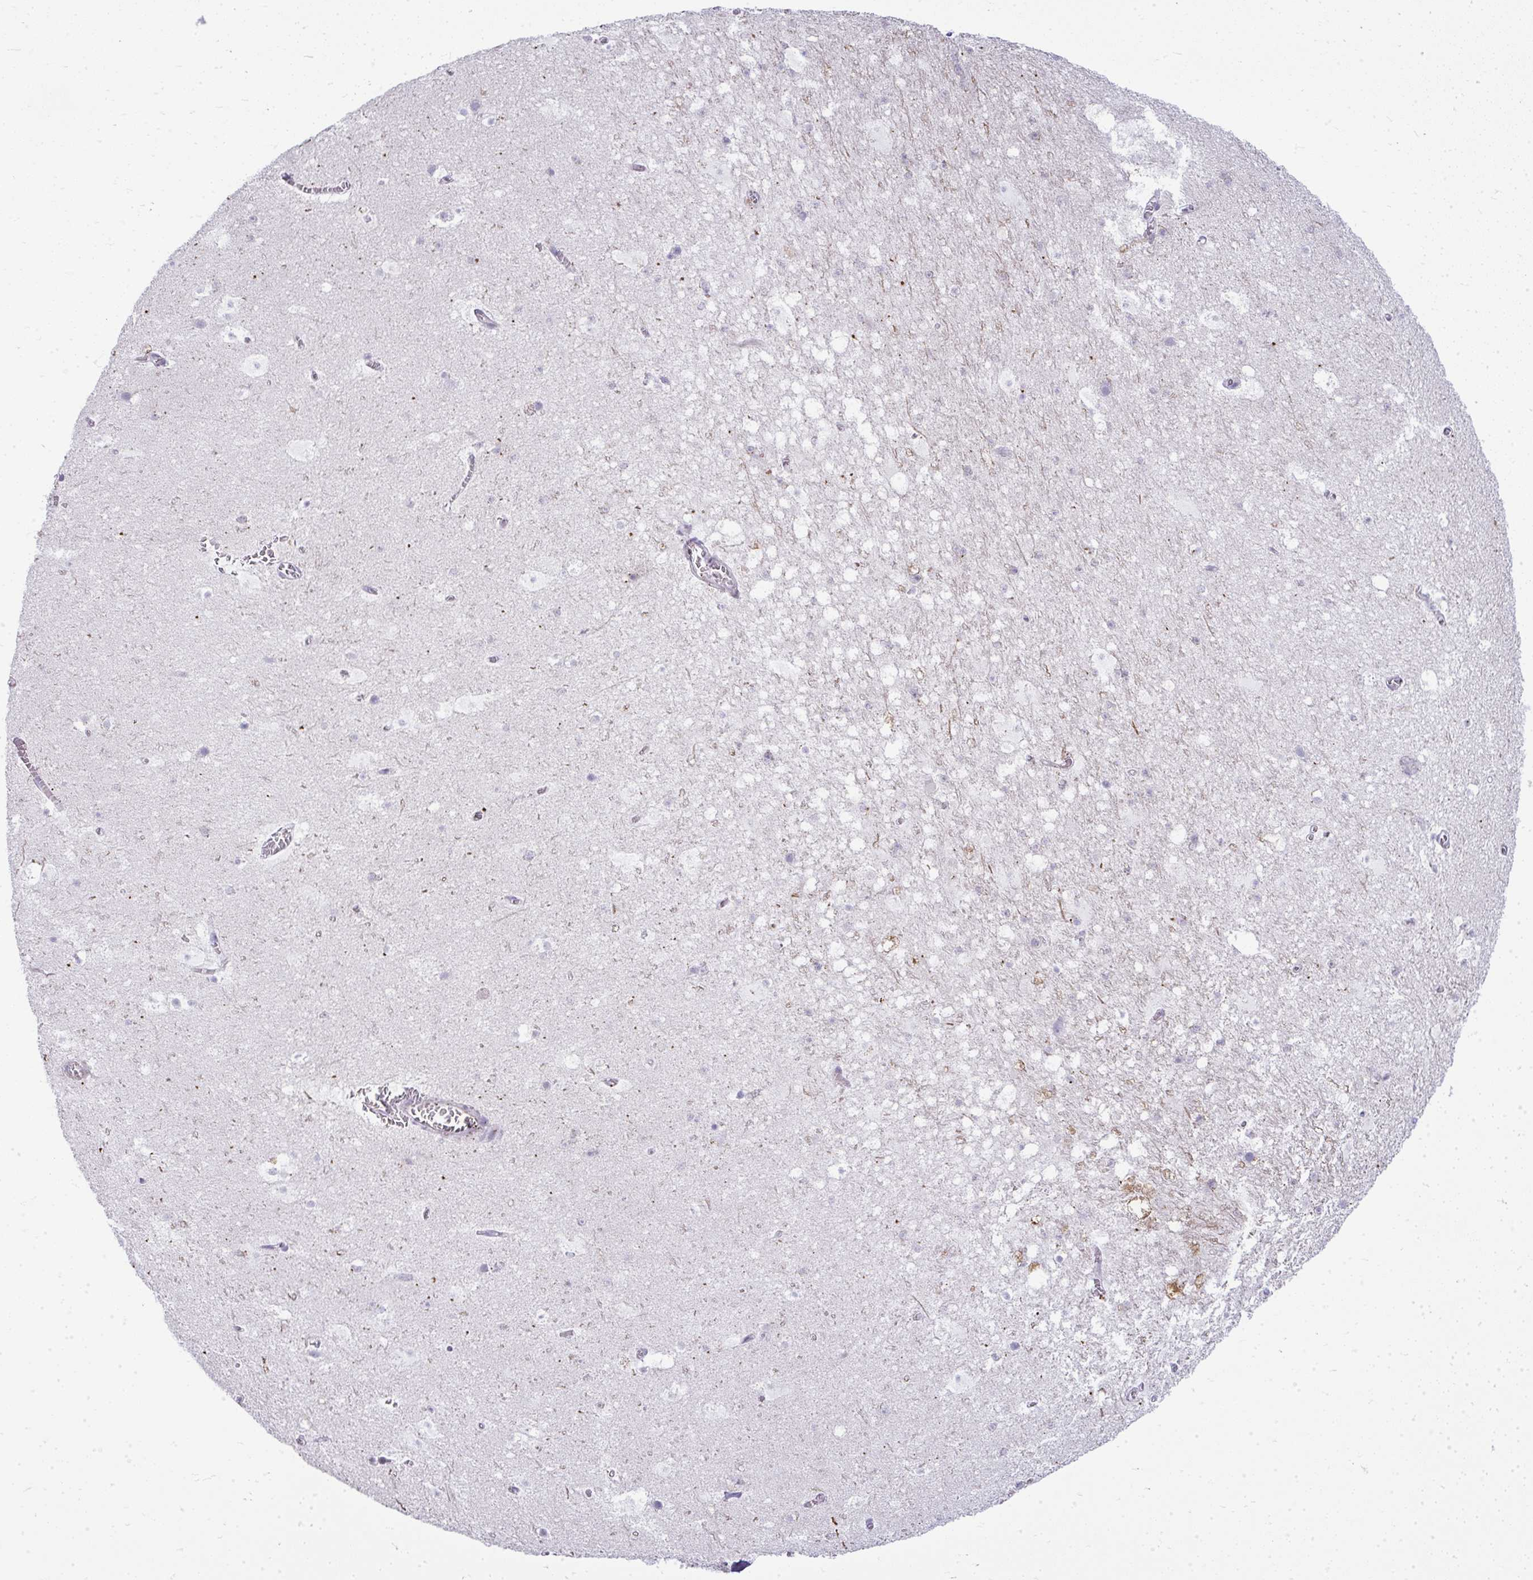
{"staining": {"intensity": "negative", "quantity": "none", "location": "none"}, "tissue": "hippocampus", "cell_type": "Glial cells", "image_type": "normal", "snomed": [{"axis": "morphology", "description": "Normal tissue, NOS"}, {"axis": "topography", "description": "Hippocampus"}], "caption": "Hippocampus stained for a protein using immunohistochemistry demonstrates no expression glial cells.", "gene": "VPS4B", "patient": {"sex": "female", "age": 42}}